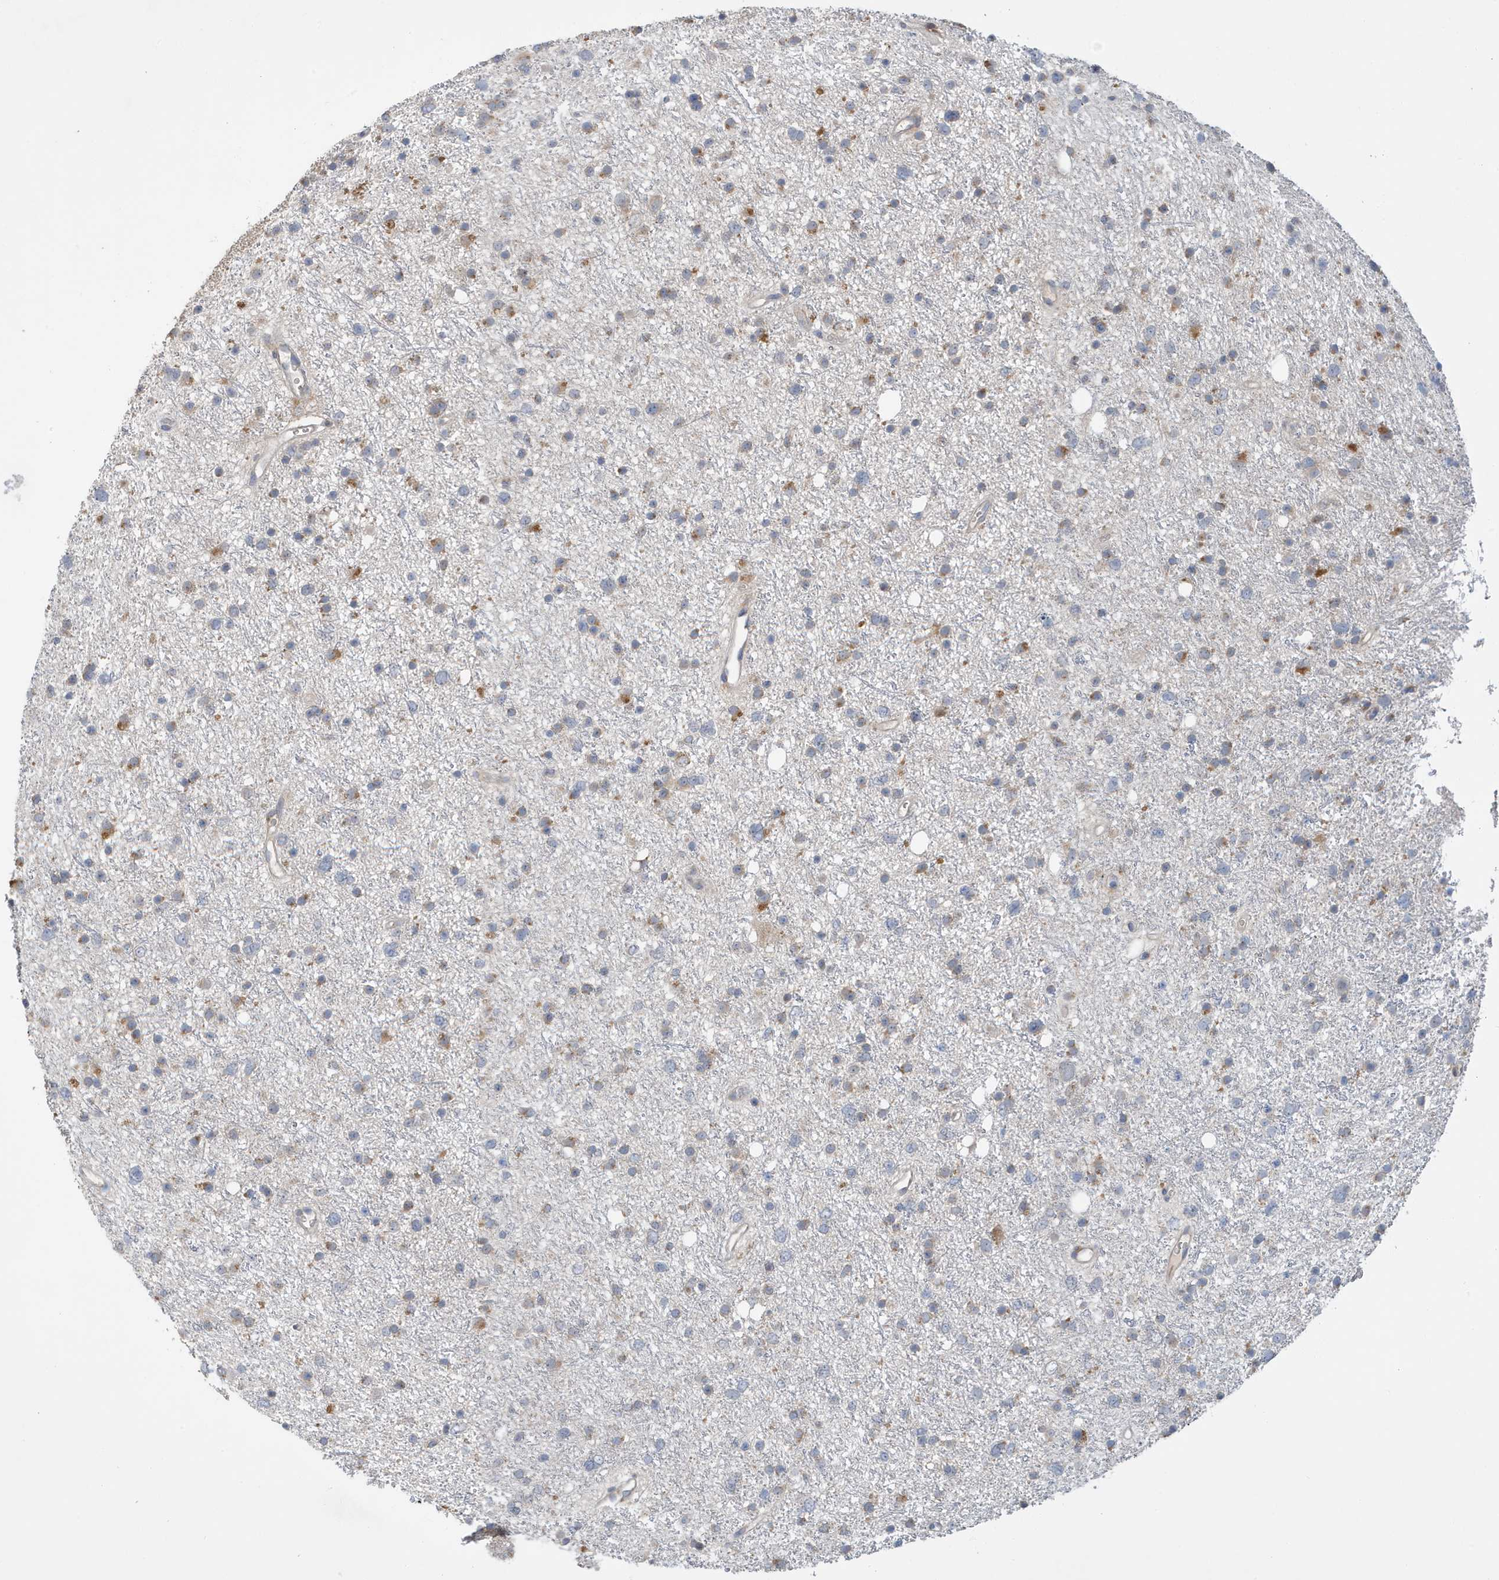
{"staining": {"intensity": "negative", "quantity": "none", "location": "none"}, "tissue": "glioma", "cell_type": "Tumor cells", "image_type": "cancer", "snomed": [{"axis": "morphology", "description": "Glioma, malignant, Low grade"}, {"axis": "topography", "description": "Cerebral cortex"}], "caption": "There is no significant staining in tumor cells of glioma.", "gene": "LAPTM4A", "patient": {"sex": "female", "age": 39}}